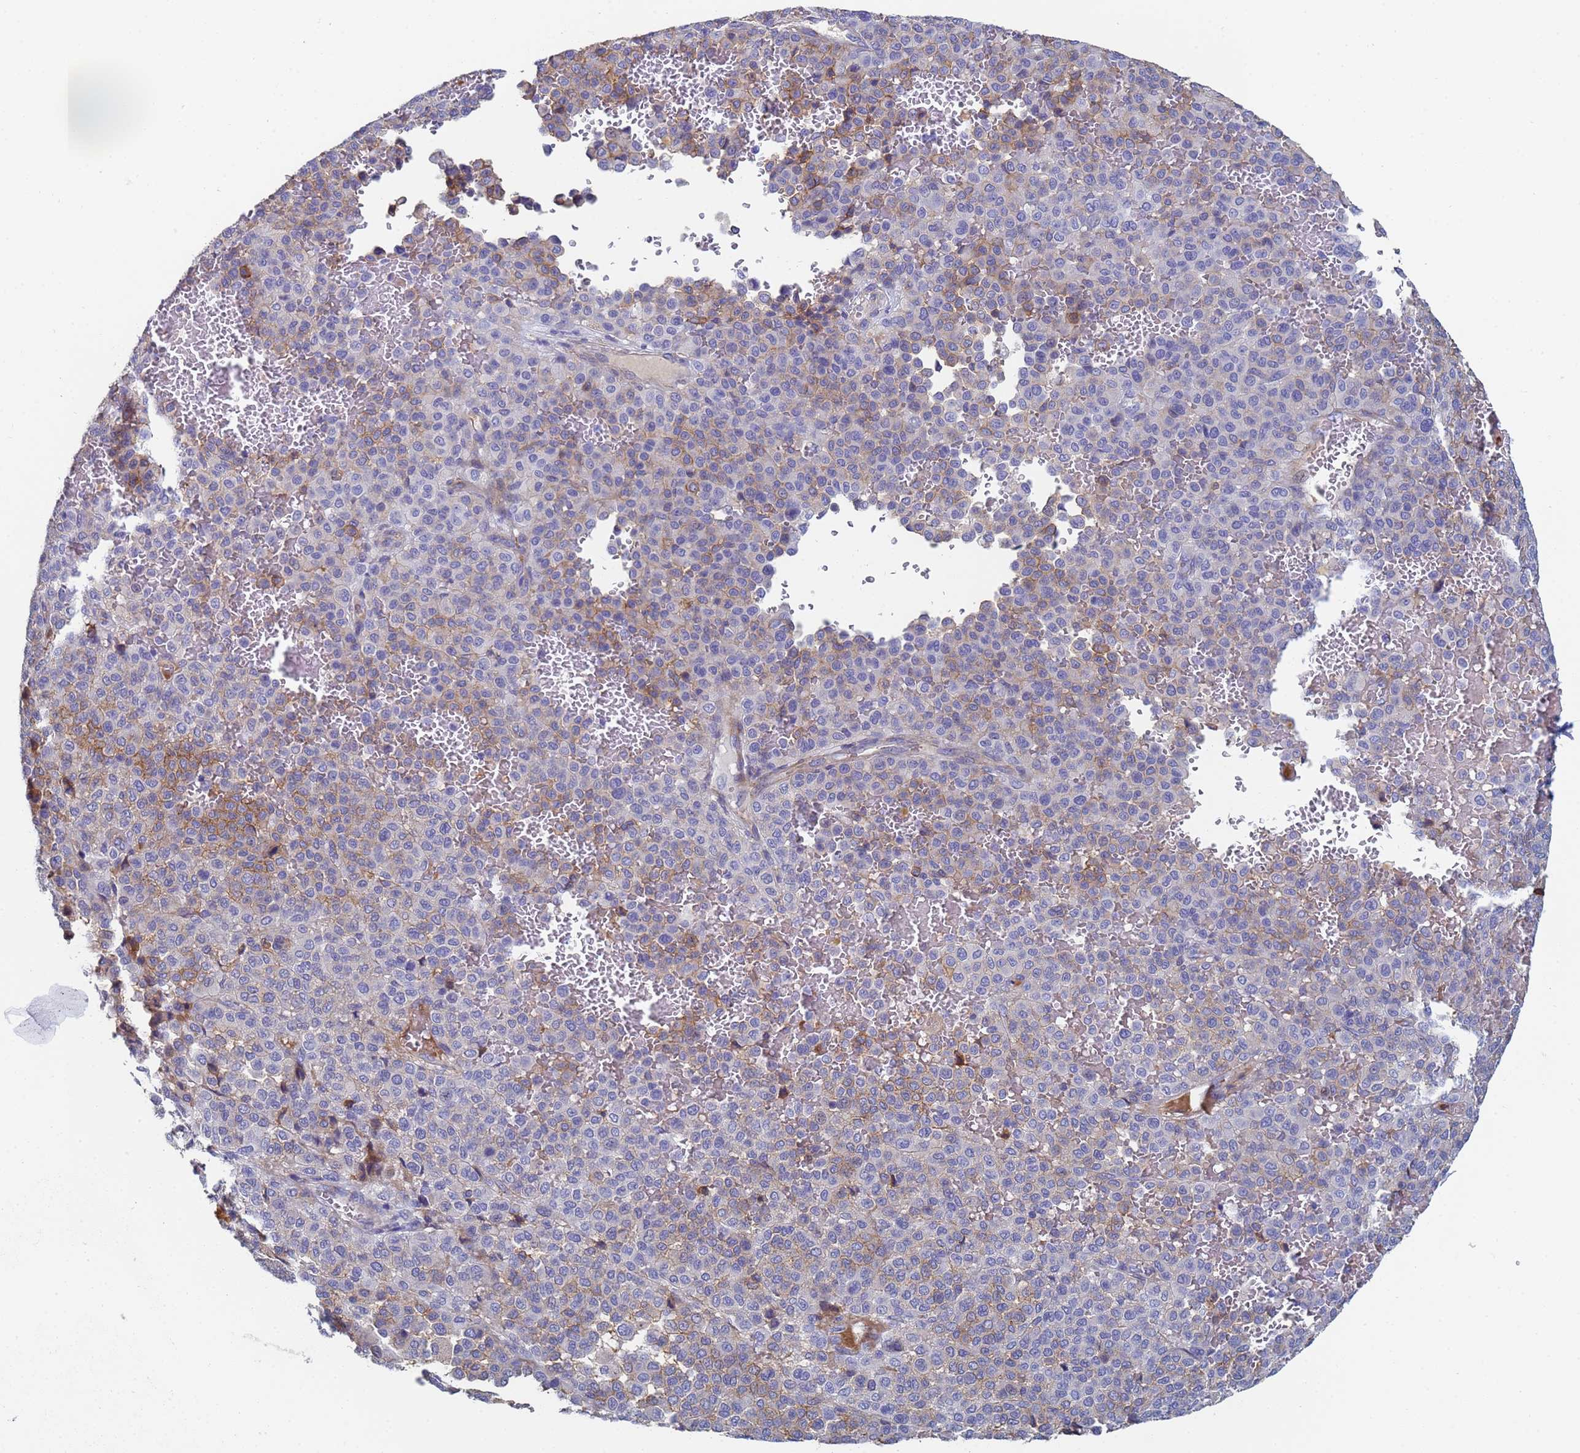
{"staining": {"intensity": "moderate", "quantity": "<25%", "location": "cytoplasmic/membranous"}, "tissue": "melanoma", "cell_type": "Tumor cells", "image_type": "cancer", "snomed": [{"axis": "morphology", "description": "Malignant melanoma, Metastatic site"}, {"axis": "topography", "description": "Pancreas"}], "caption": "An immunohistochemistry (IHC) histopathology image of neoplastic tissue is shown. Protein staining in brown shows moderate cytoplasmic/membranous positivity in malignant melanoma (metastatic site) within tumor cells.", "gene": "ABCA8", "patient": {"sex": "female", "age": 30}}